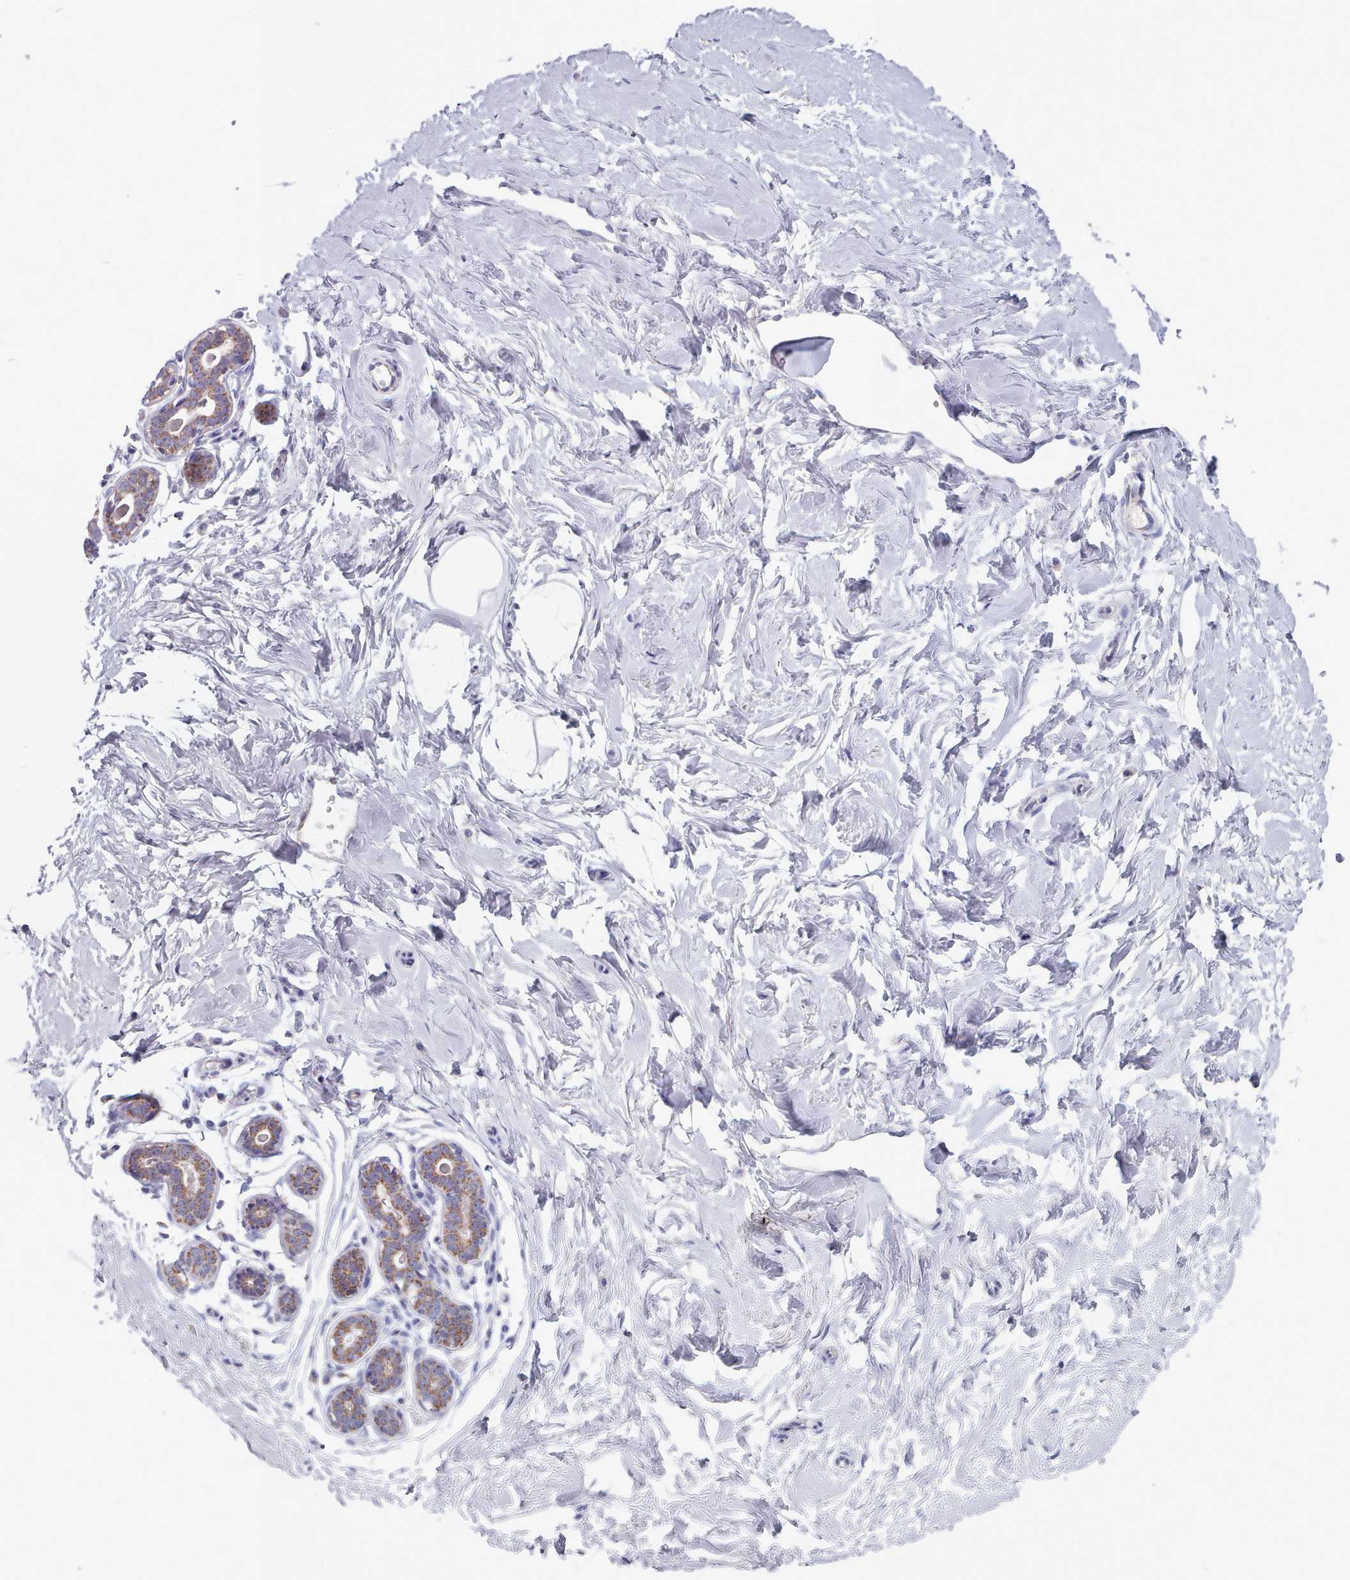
{"staining": {"intensity": "negative", "quantity": "none", "location": "none"}, "tissue": "breast", "cell_type": "Adipocytes", "image_type": "normal", "snomed": [{"axis": "morphology", "description": "Normal tissue, NOS"}, {"axis": "morphology", "description": "Adenoma, NOS"}, {"axis": "topography", "description": "Breast"}], "caption": "Breast stained for a protein using immunohistochemistry demonstrates no expression adipocytes.", "gene": "HAO1", "patient": {"sex": "female", "age": 23}}